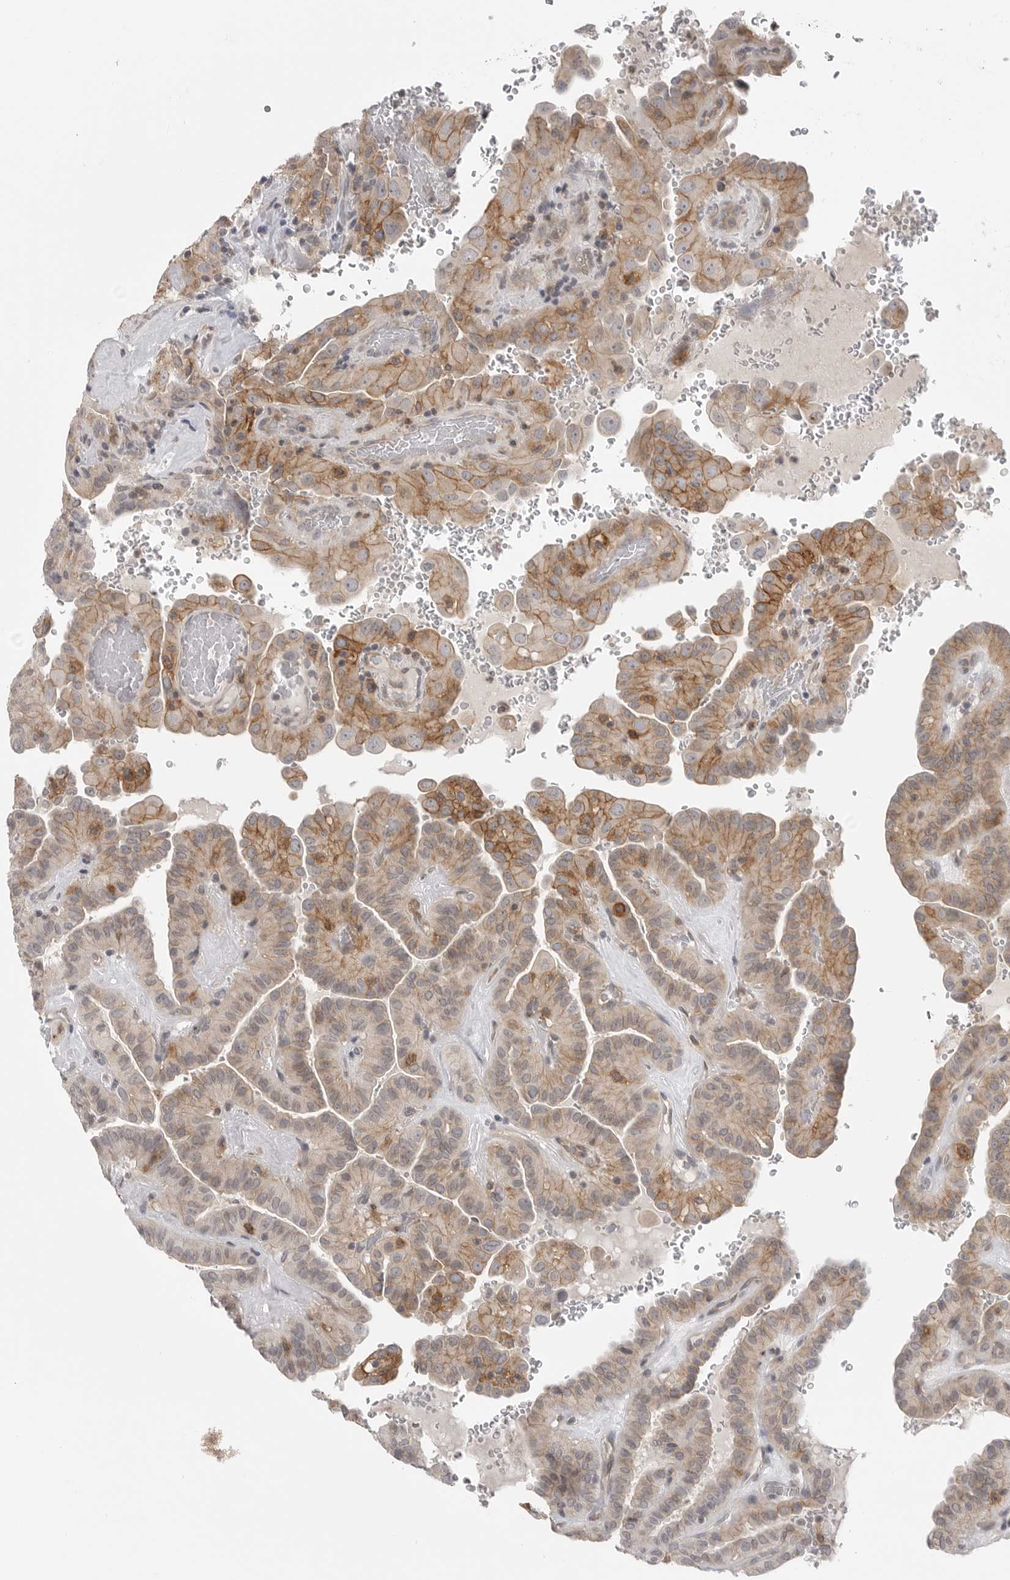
{"staining": {"intensity": "moderate", "quantity": "25%-75%", "location": "cytoplasmic/membranous"}, "tissue": "thyroid cancer", "cell_type": "Tumor cells", "image_type": "cancer", "snomed": [{"axis": "morphology", "description": "Papillary adenocarcinoma, NOS"}, {"axis": "topography", "description": "Thyroid gland"}], "caption": "Immunohistochemical staining of thyroid cancer displays medium levels of moderate cytoplasmic/membranous protein positivity in about 25%-75% of tumor cells. The staining is performed using DAB brown chromogen to label protein expression. The nuclei are counter-stained blue using hematoxylin.", "gene": "IFNGR1", "patient": {"sex": "male", "age": 77}}